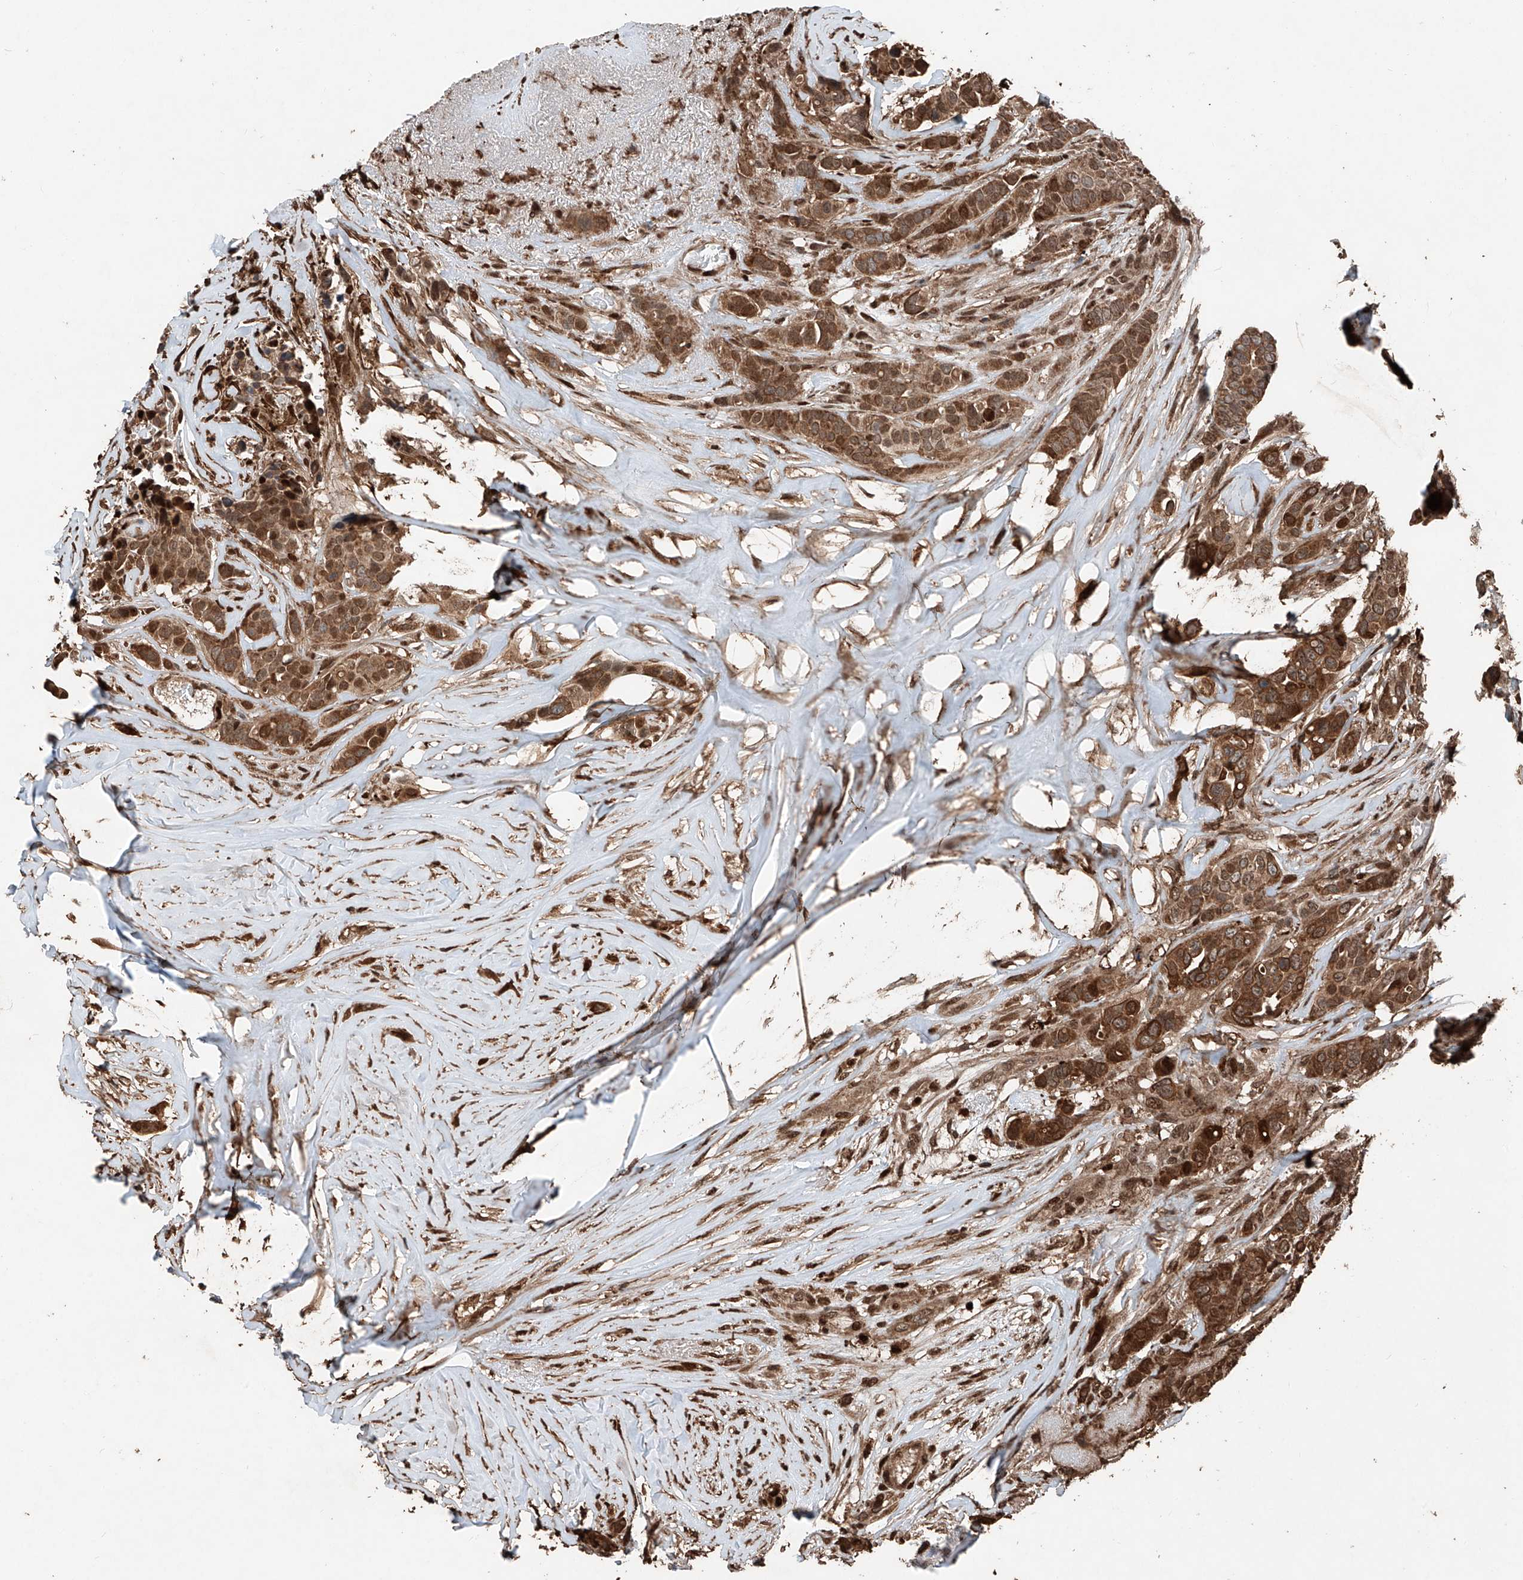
{"staining": {"intensity": "strong", "quantity": ">75%", "location": "cytoplasmic/membranous,nuclear"}, "tissue": "breast cancer", "cell_type": "Tumor cells", "image_type": "cancer", "snomed": [{"axis": "morphology", "description": "Lobular carcinoma"}, {"axis": "topography", "description": "Breast"}], "caption": "This photomicrograph displays breast cancer stained with IHC to label a protein in brown. The cytoplasmic/membranous and nuclear of tumor cells show strong positivity for the protein. Nuclei are counter-stained blue.", "gene": "RMND1", "patient": {"sex": "female", "age": 51}}